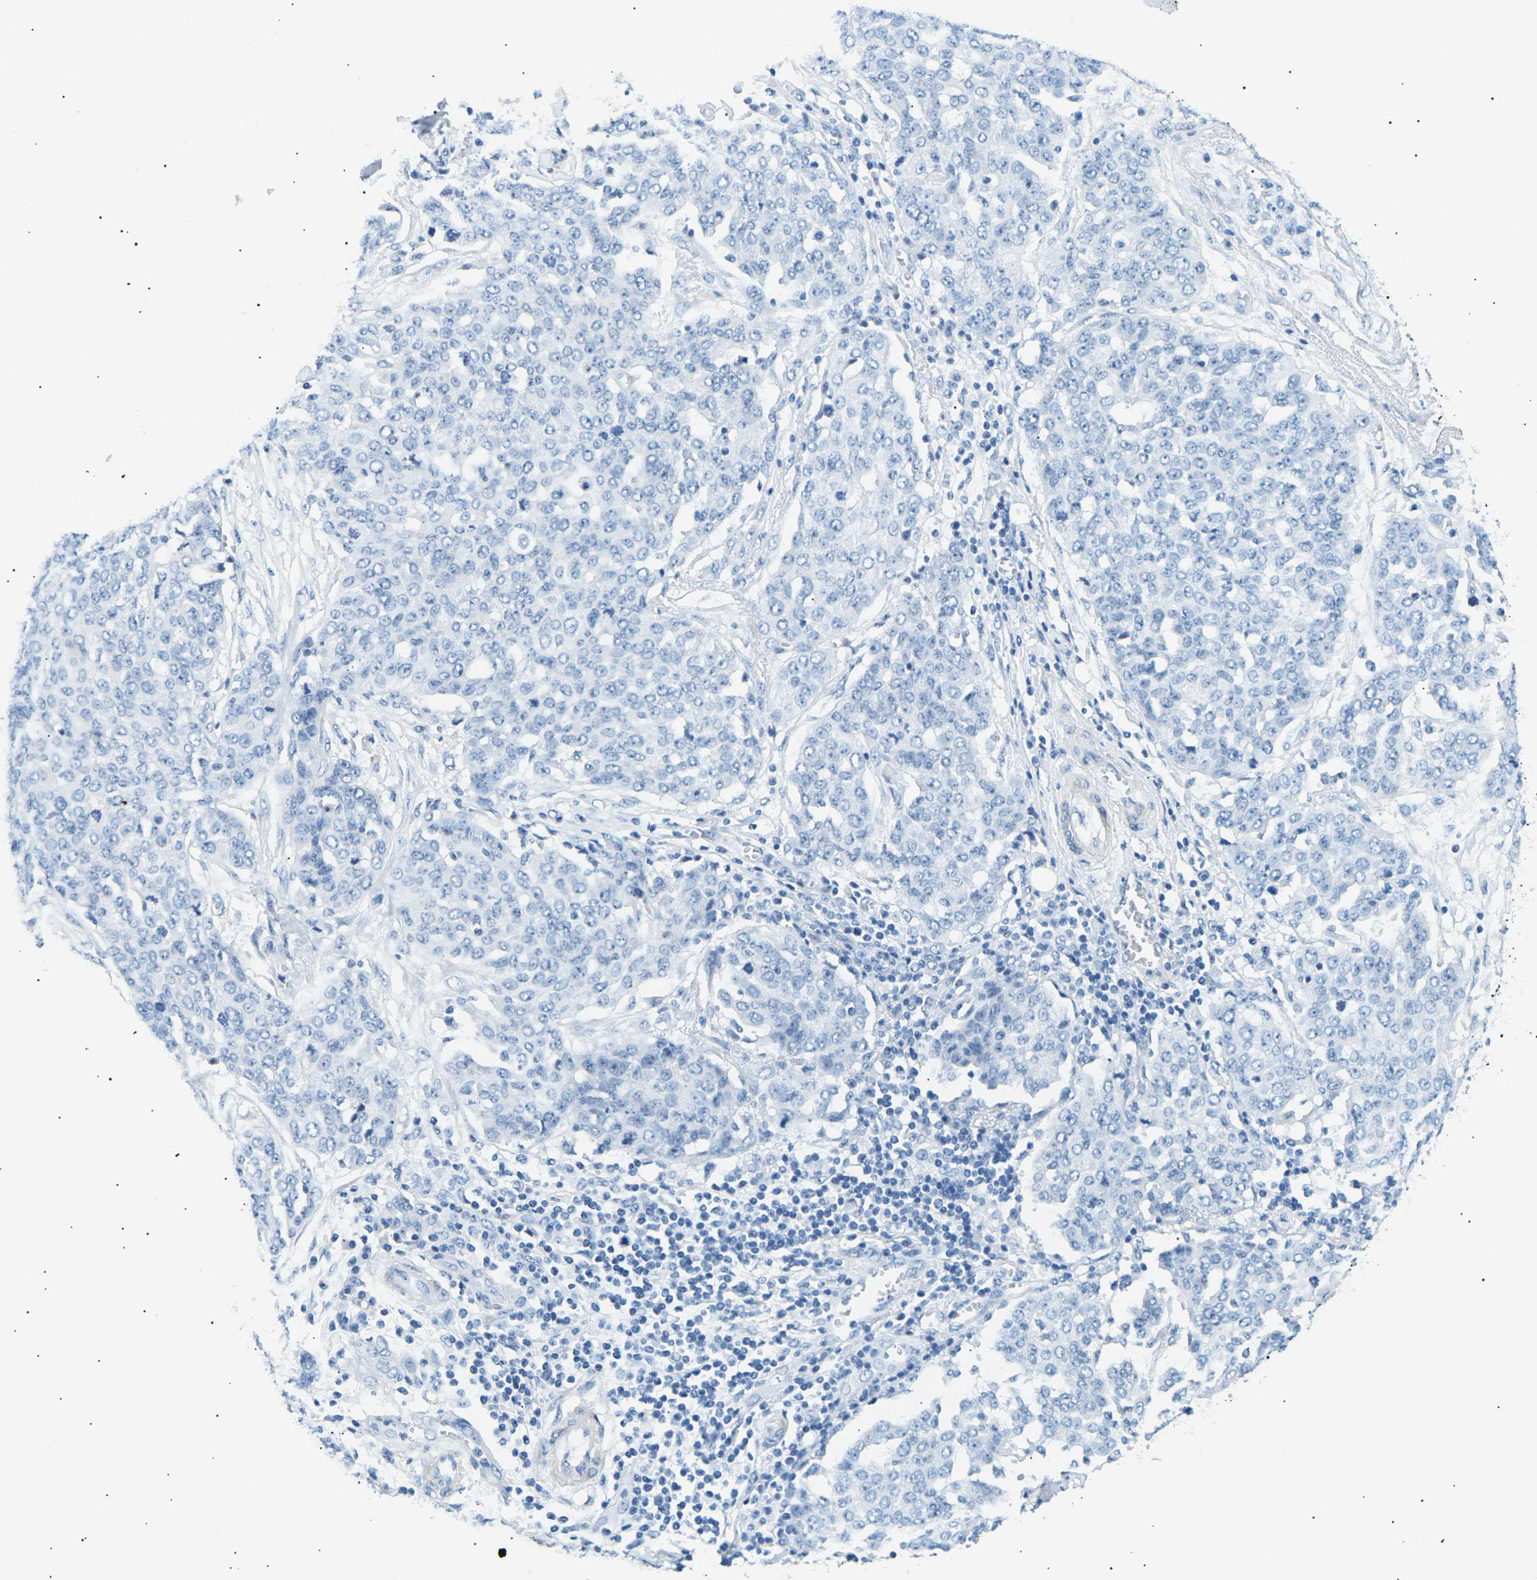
{"staining": {"intensity": "negative", "quantity": "none", "location": "none"}, "tissue": "ovarian cancer", "cell_type": "Tumor cells", "image_type": "cancer", "snomed": [{"axis": "morphology", "description": "Cystadenocarcinoma, serous, NOS"}, {"axis": "topography", "description": "Soft tissue"}, {"axis": "topography", "description": "Ovary"}], "caption": "Photomicrograph shows no significant protein expression in tumor cells of ovarian cancer (serous cystadenocarcinoma). The staining is performed using DAB (3,3'-diaminobenzidine) brown chromogen with nuclei counter-stained in using hematoxylin.", "gene": "SEPTIN5", "patient": {"sex": "female", "age": 57}}